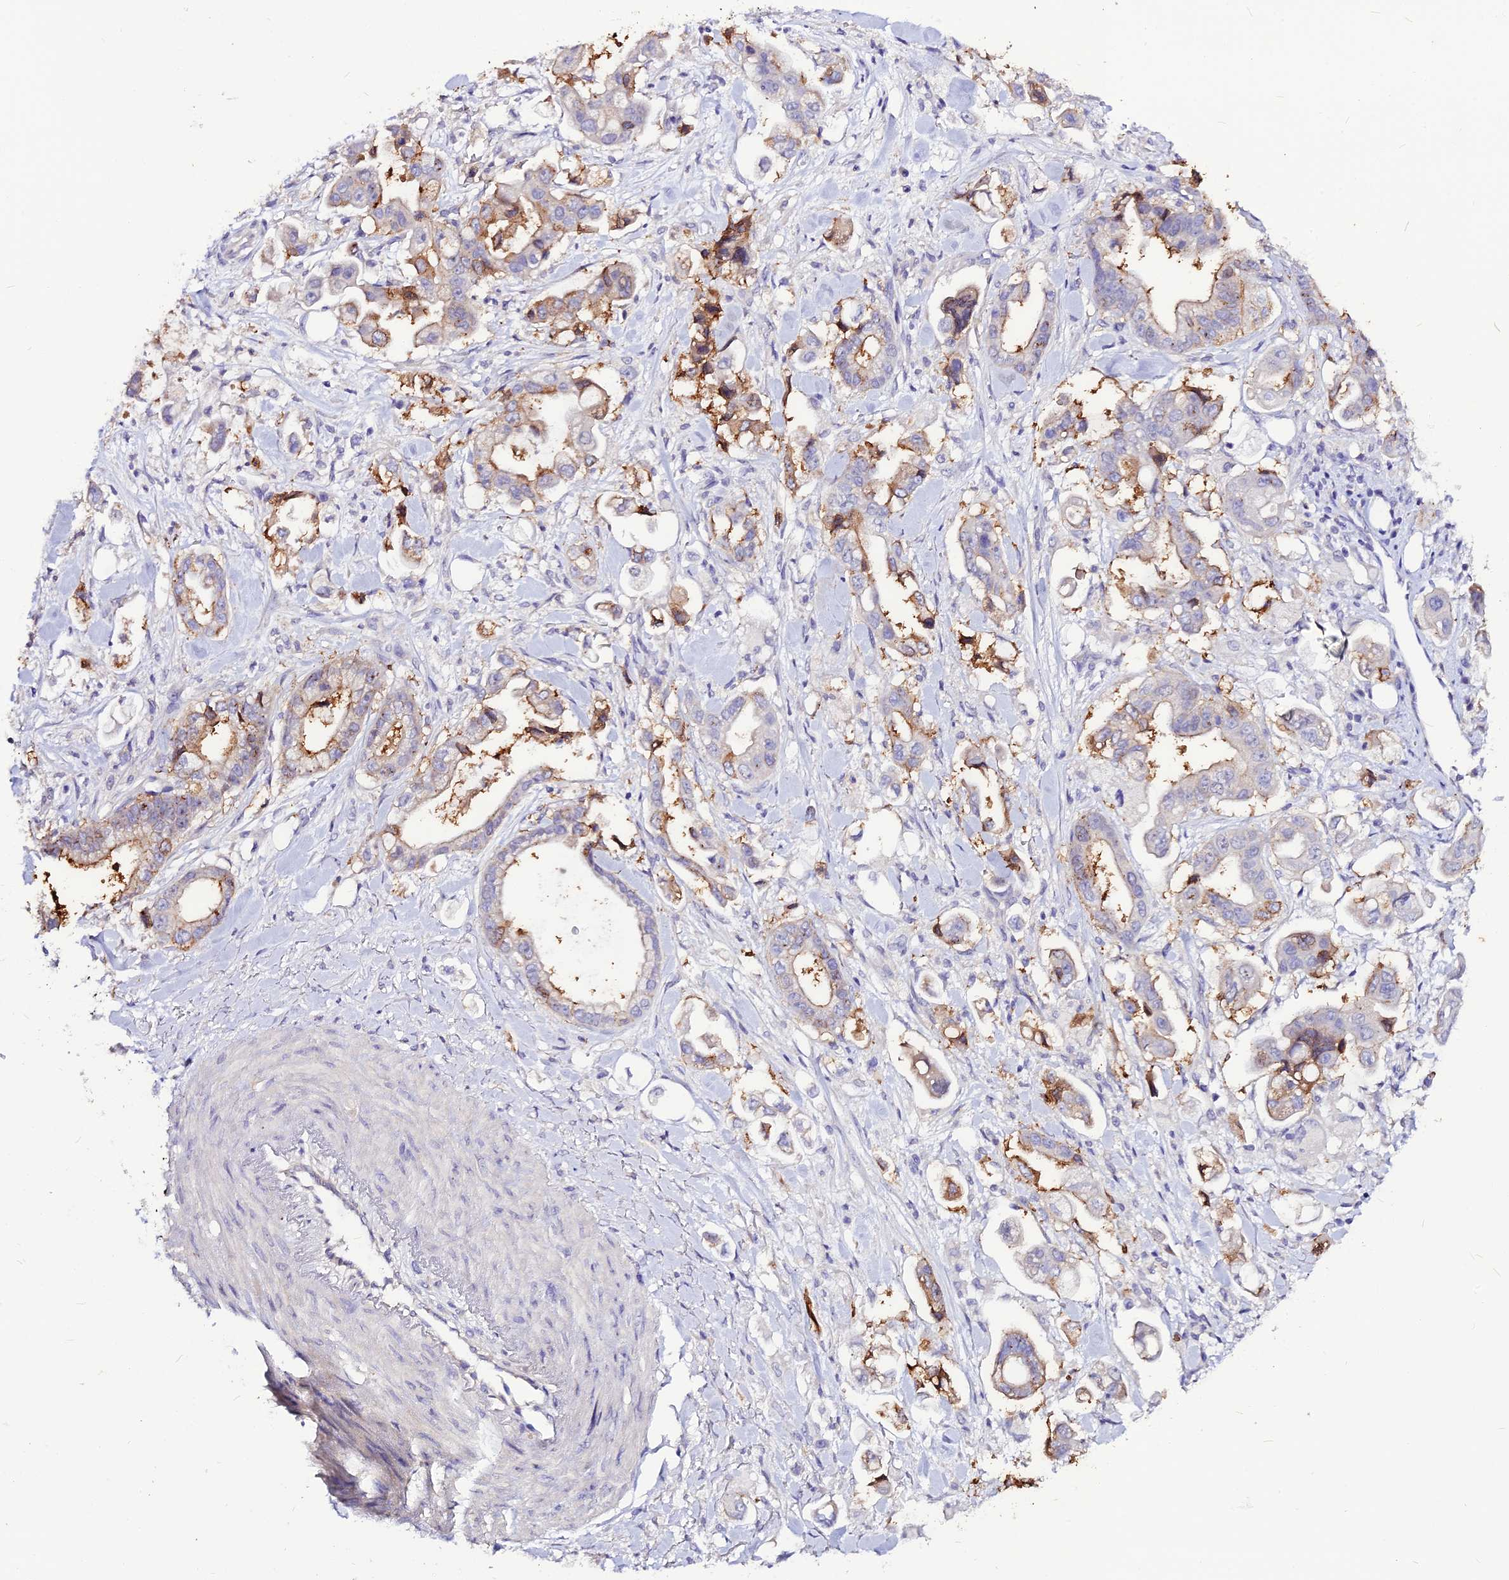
{"staining": {"intensity": "moderate", "quantity": "<25%", "location": "cytoplasmic/membranous"}, "tissue": "stomach cancer", "cell_type": "Tumor cells", "image_type": "cancer", "snomed": [{"axis": "morphology", "description": "Adenocarcinoma, NOS"}, {"axis": "topography", "description": "Stomach"}], "caption": "Protein staining of stomach adenocarcinoma tissue reveals moderate cytoplasmic/membranous staining in approximately <25% of tumor cells. (DAB IHC, brown staining for protein, blue staining for nuclei).", "gene": "CZIB", "patient": {"sex": "male", "age": 62}}